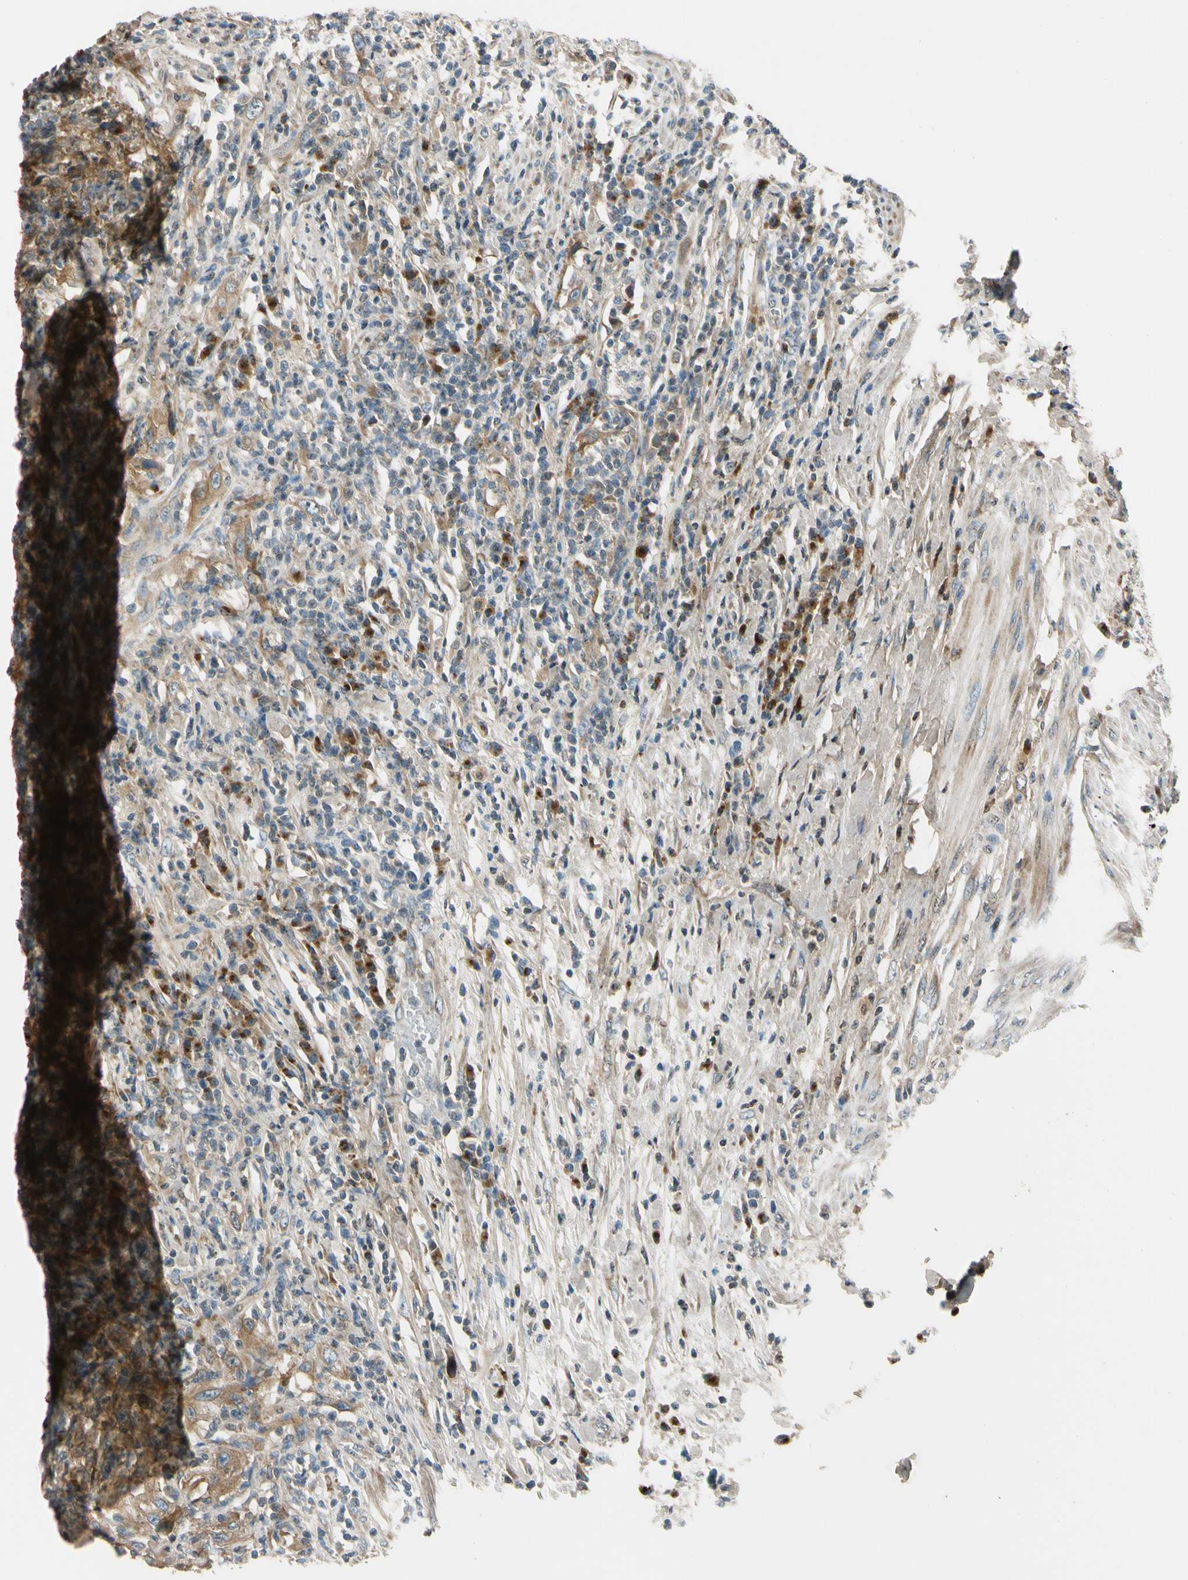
{"staining": {"intensity": "moderate", "quantity": ">75%", "location": "cytoplasmic/membranous"}, "tissue": "urothelial cancer", "cell_type": "Tumor cells", "image_type": "cancer", "snomed": [{"axis": "morphology", "description": "Urothelial carcinoma, High grade"}, {"axis": "topography", "description": "Urinary bladder"}], "caption": "High-grade urothelial carcinoma tissue displays moderate cytoplasmic/membranous staining in about >75% of tumor cells", "gene": "MST1R", "patient": {"sex": "male", "age": 61}}